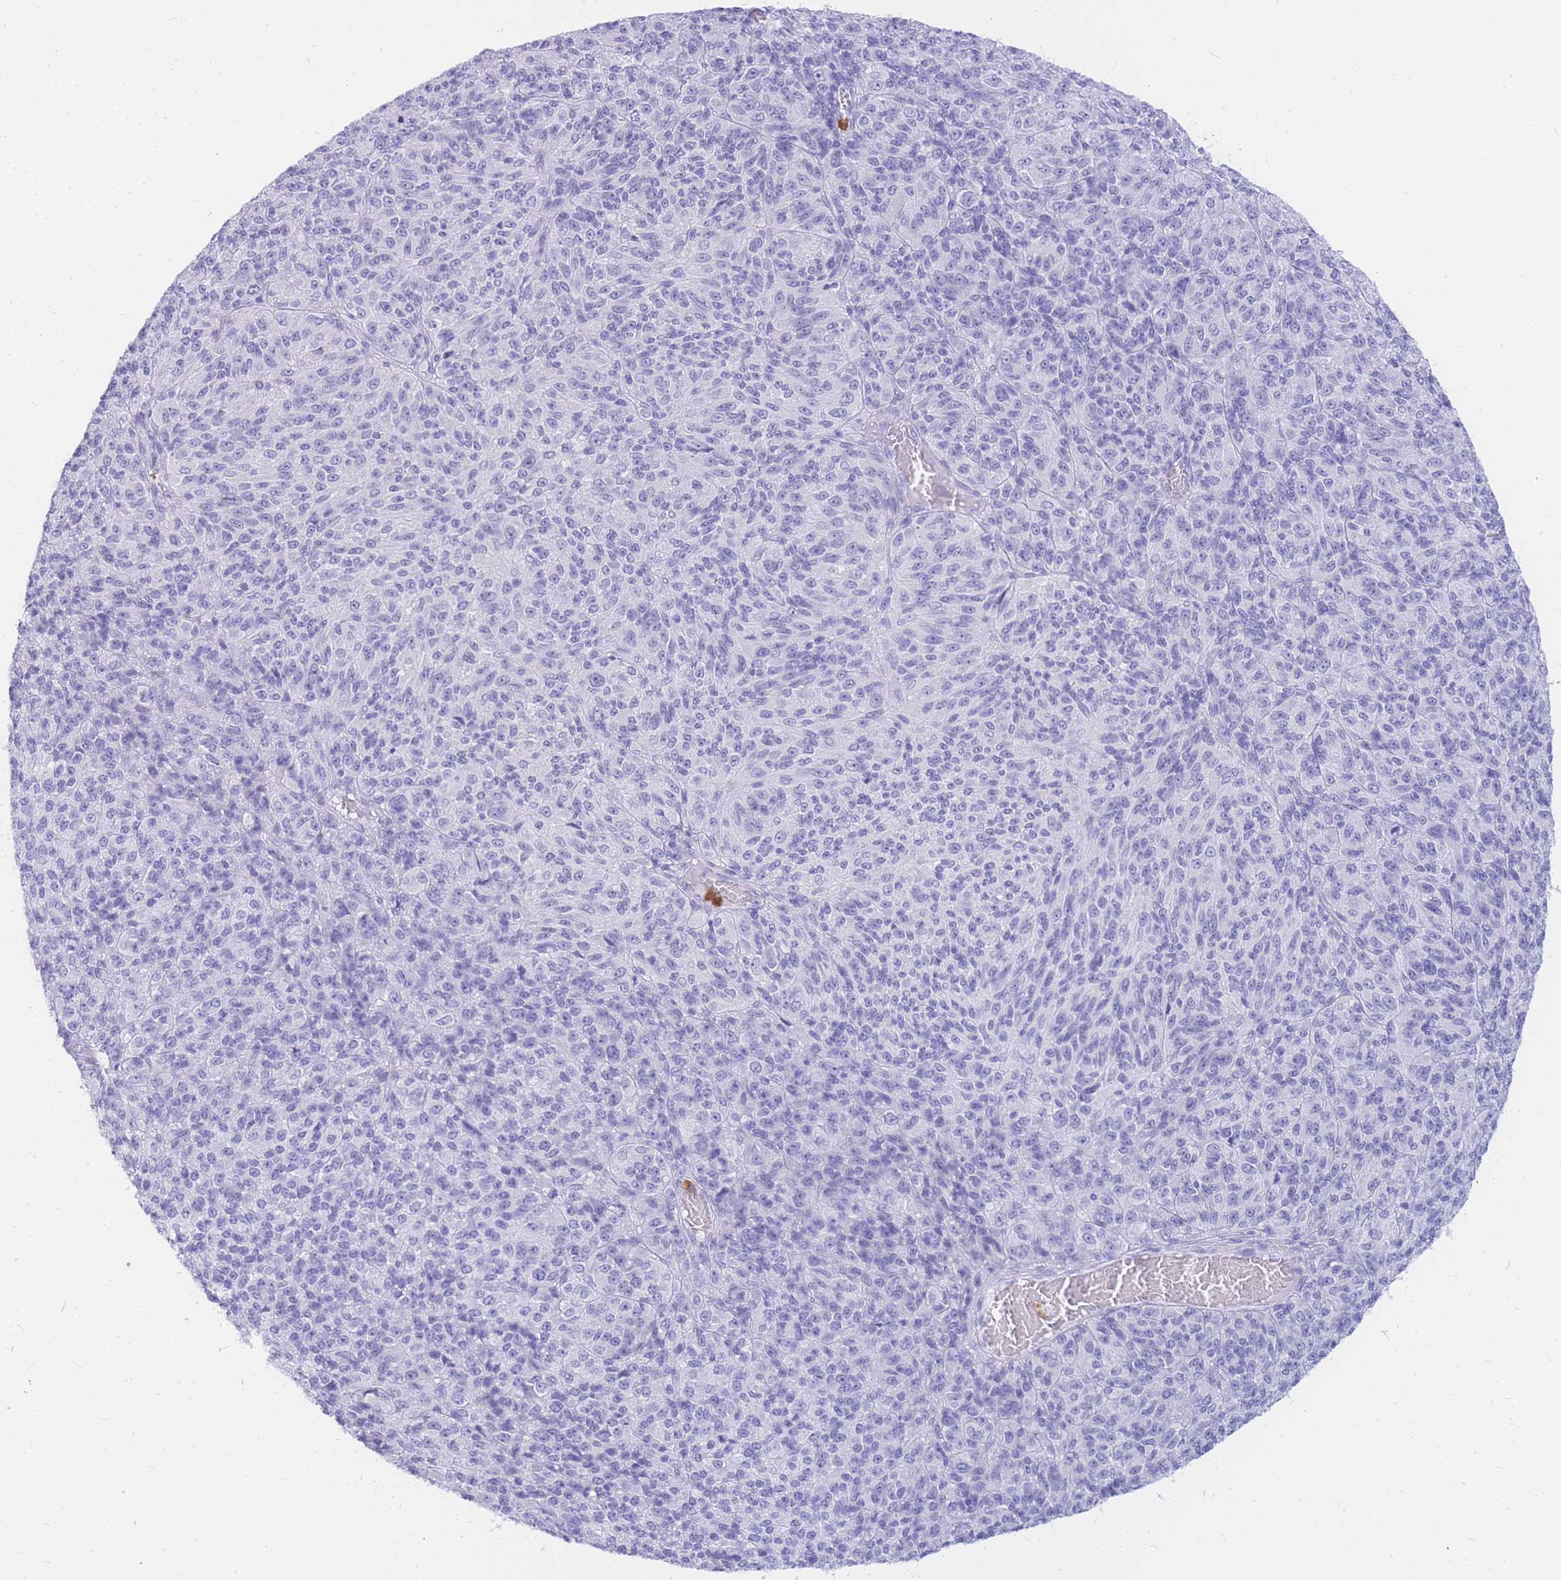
{"staining": {"intensity": "negative", "quantity": "none", "location": "none"}, "tissue": "melanoma", "cell_type": "Tumor cells", "image_type": "cancer", "snomed": [{"axis": "morphology", "description": "Malignant melanoma, Metastatic site"}, {"axis": "topography", "description": "Brain"}], "caption": "A histopathology image of malignant melanoma (metastatic site) stained for a protein shows no brown staining in tumor cells.", "gene": "HERC1", "patient": {"sex": "female", "age": 56}}